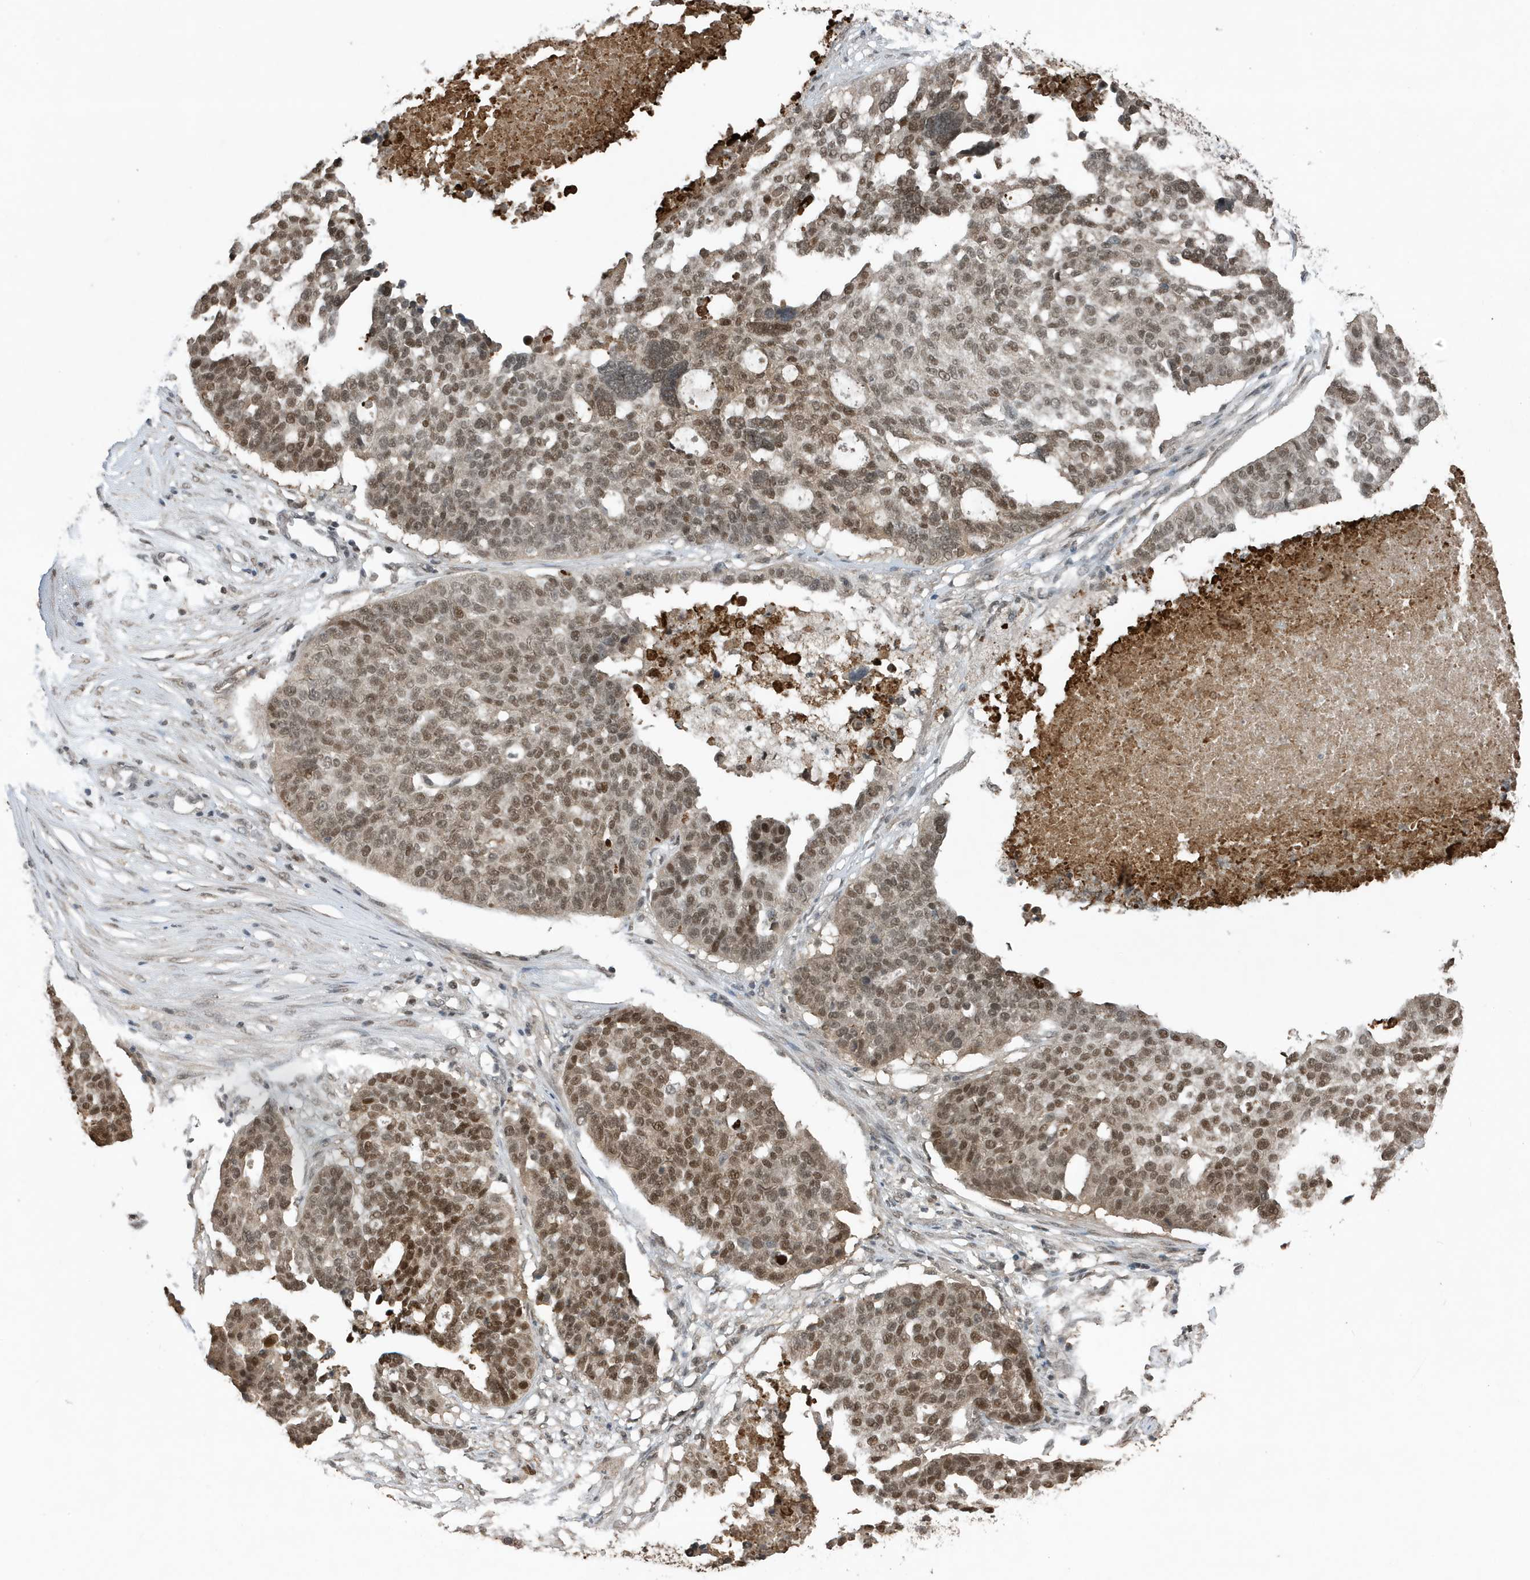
{"staining": {"intensity": "moderate", "quantity": ">75%", "location": "nuclear"}, "tissue": "ovarian cancer", "cell_type": "Tumor cells", "image_type": "cancer", "snomed": [{"axis": "morphology", "description": "Cystadenocarcinoma, serous, NOS"}, {"axis": "topography", "description": "Ovary"}], "caption": "Immunohistochemical staining of human serous cystadenocarcinoma (ovarian) shows medium levels of moderate nuclear expression in approximately >75% of tumor cells.", "gene": "HSPA1A", "patient": {"sex": "female", "age": 59}}